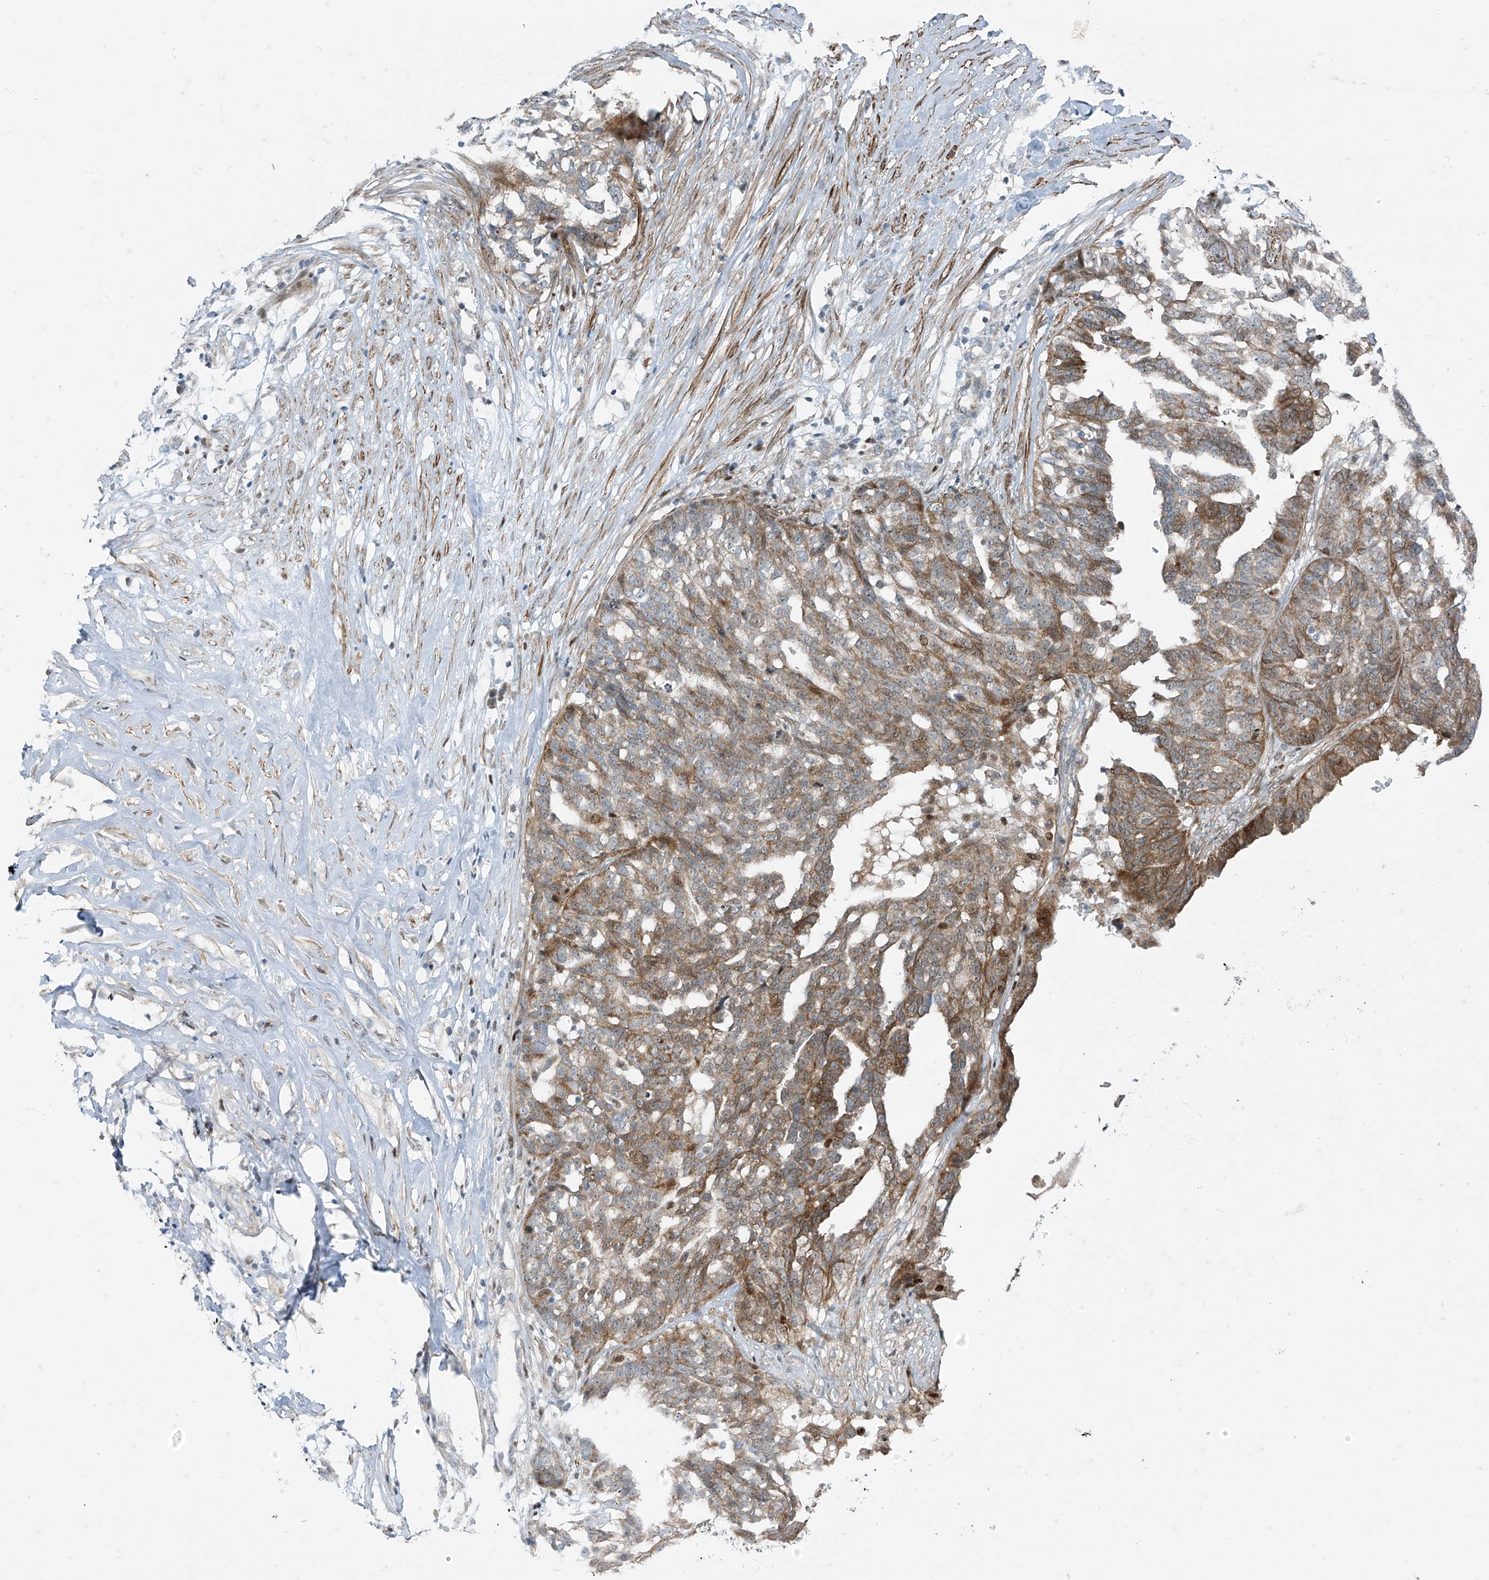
{"staining": {"intensity": "moderate", "quantity": "25%-75%", "location": "cytoplasmic/membranous"}, "tissue": "ovarian cancer", "cell_type": "Tumor cells", "image_type": "cancer", "snomed": [{"axis": "morphology", "description": "Cystadenocarcinoma, serous, NOS"}, {"axis": "topography", "description": "Ovary"}], "caption": "Protein expression by immunohistochemistry demonstrates moderate cytoplasmic/membranous expression in approximately 25%-75% of tumor cells in ovarian cancer (serous cystadenocarcinoma).", "gene": "PPCS", "patient": {"sex": "female", "age": 59}}